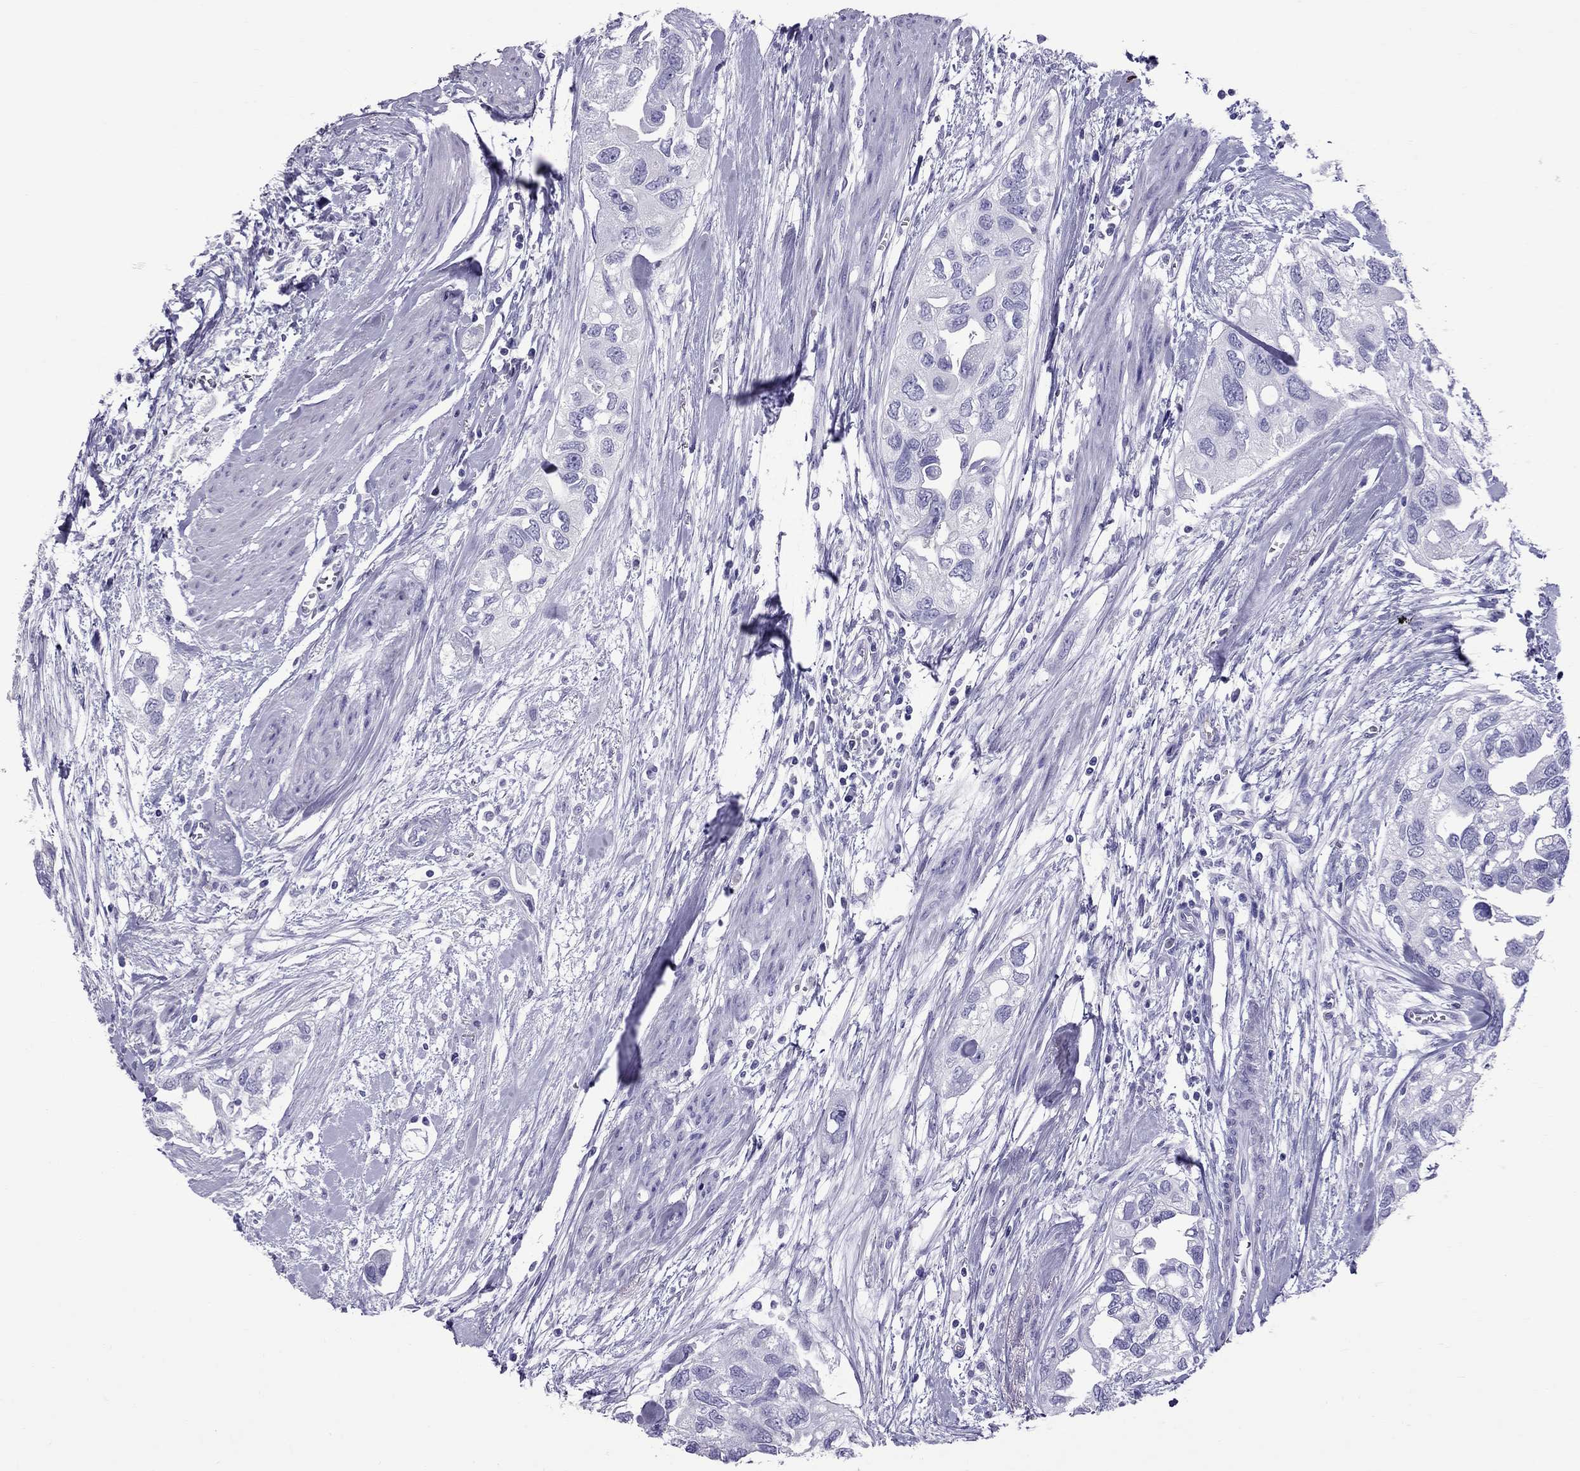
{"staining": {"intensity": "negative", "quantity": "none", "location": "none"}, "tissue": "urothelial cancer", "cell_type": "Tumor cells", "image_type": "cancer", "snomed": [{"axis": "morphology", "description": "Urothelial carcinoma, High grade"}, {"axis": "topography", "description": "Urinary bladder"}], "caption": "Immunohistochemistry histopathology image of neoplastic tissue: human urothelial cancer stained with DAB displays no significant protein positivity in tumor cells.", "gene": "SCART1", "patient": {"sex": "male", "age": 59}}